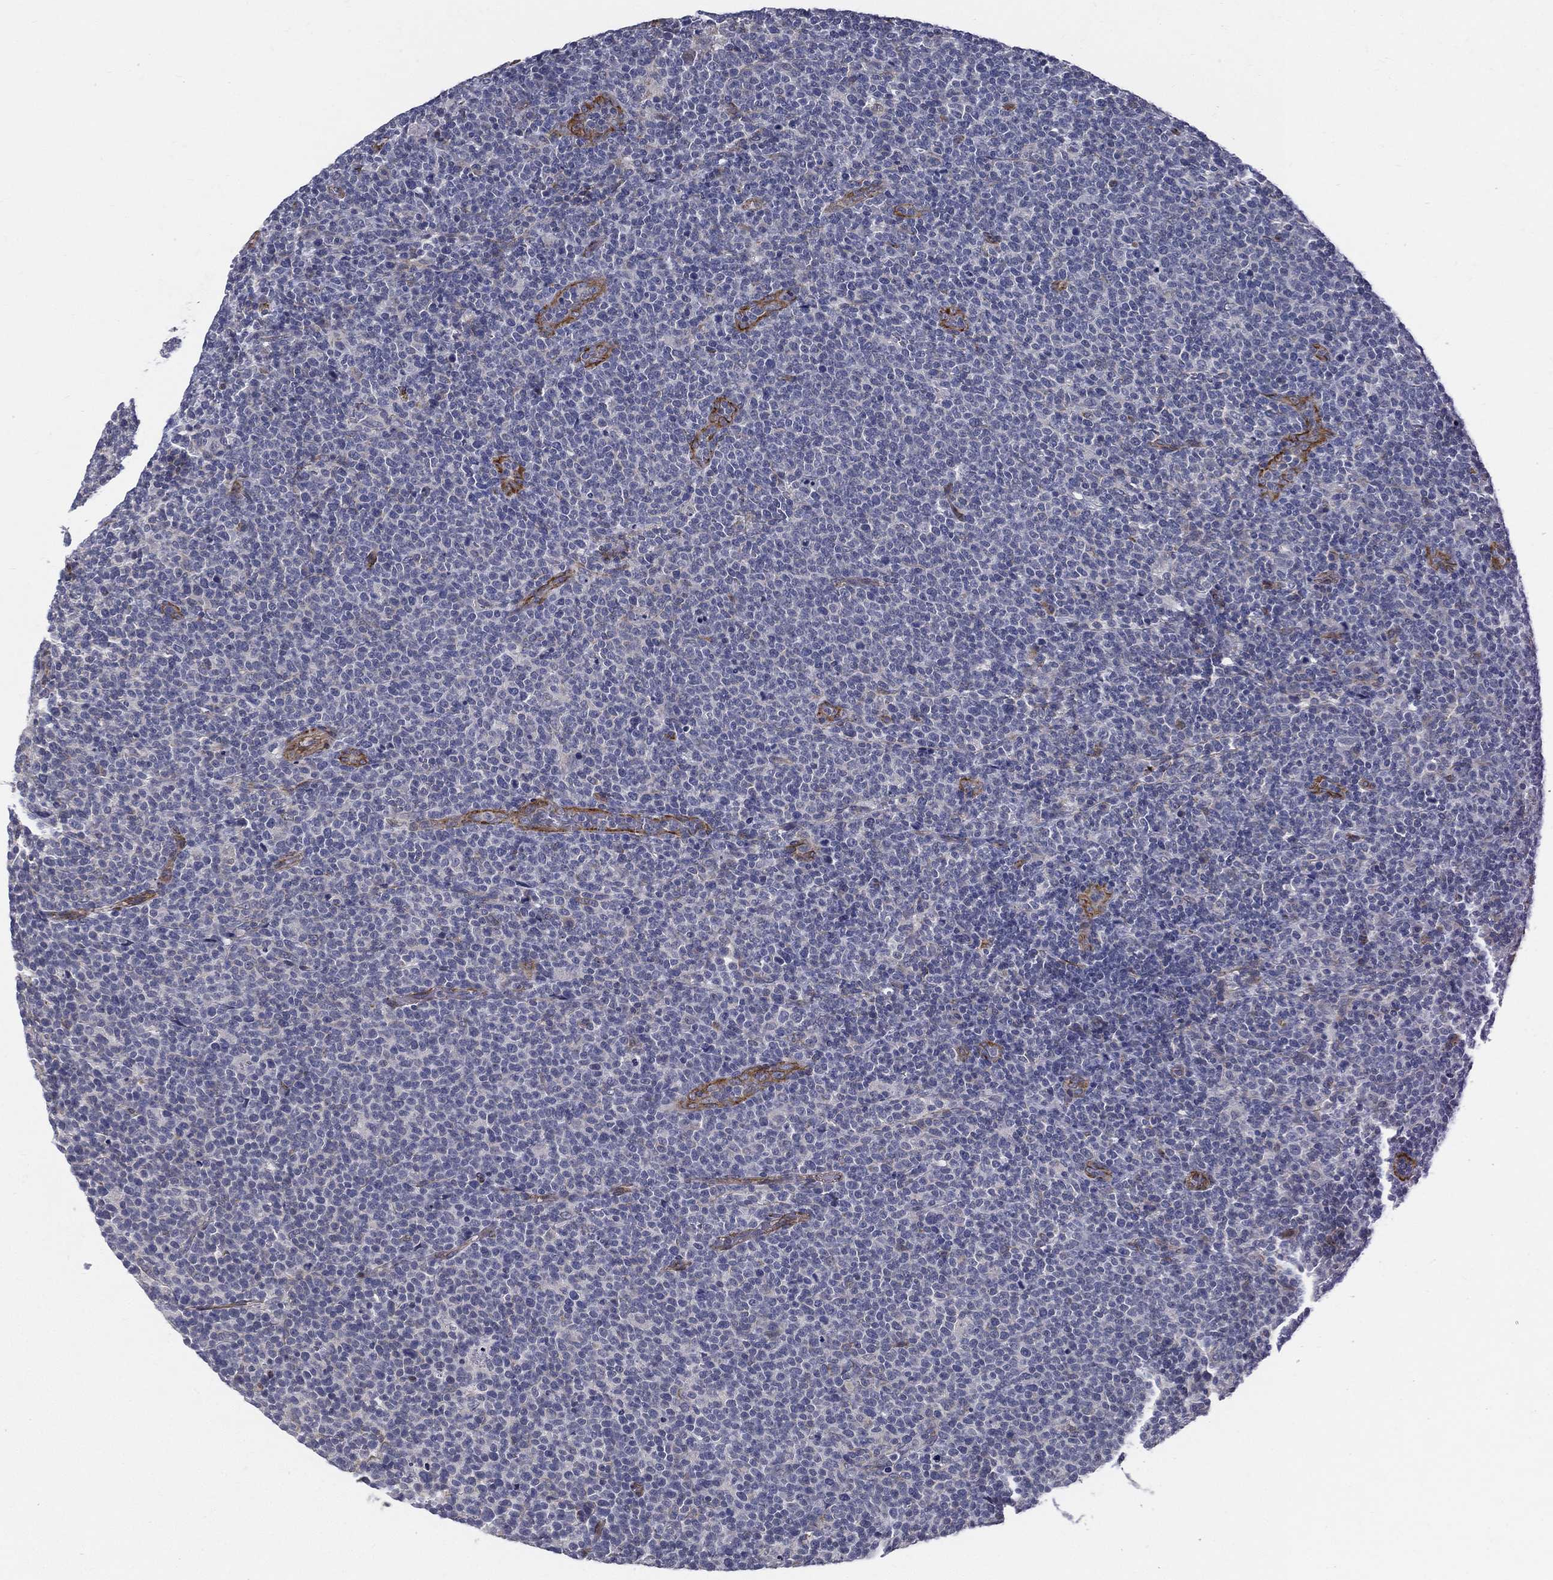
{"staining": {"intensity": "negative", "quantity": "none", "location": "none"}, "tissue": "lymphoma", "cell_type": "Tumor cells", "image_type": "cancer", "snomed": [{"axis": "morphology", "description": "Malignant lymphoma, non-Hodgkin's type, High grade"}, {"axis": "topography", "description": "Lymph node"}], "caption": "High magnification brightfield microscopy of lymphoma stained with DAB (brown) and counterstained with hematoxylin (blue): tumor cells show no significant expression.", "gene": "LRRC56", "patient": {"sex": "male", "age": 61}}